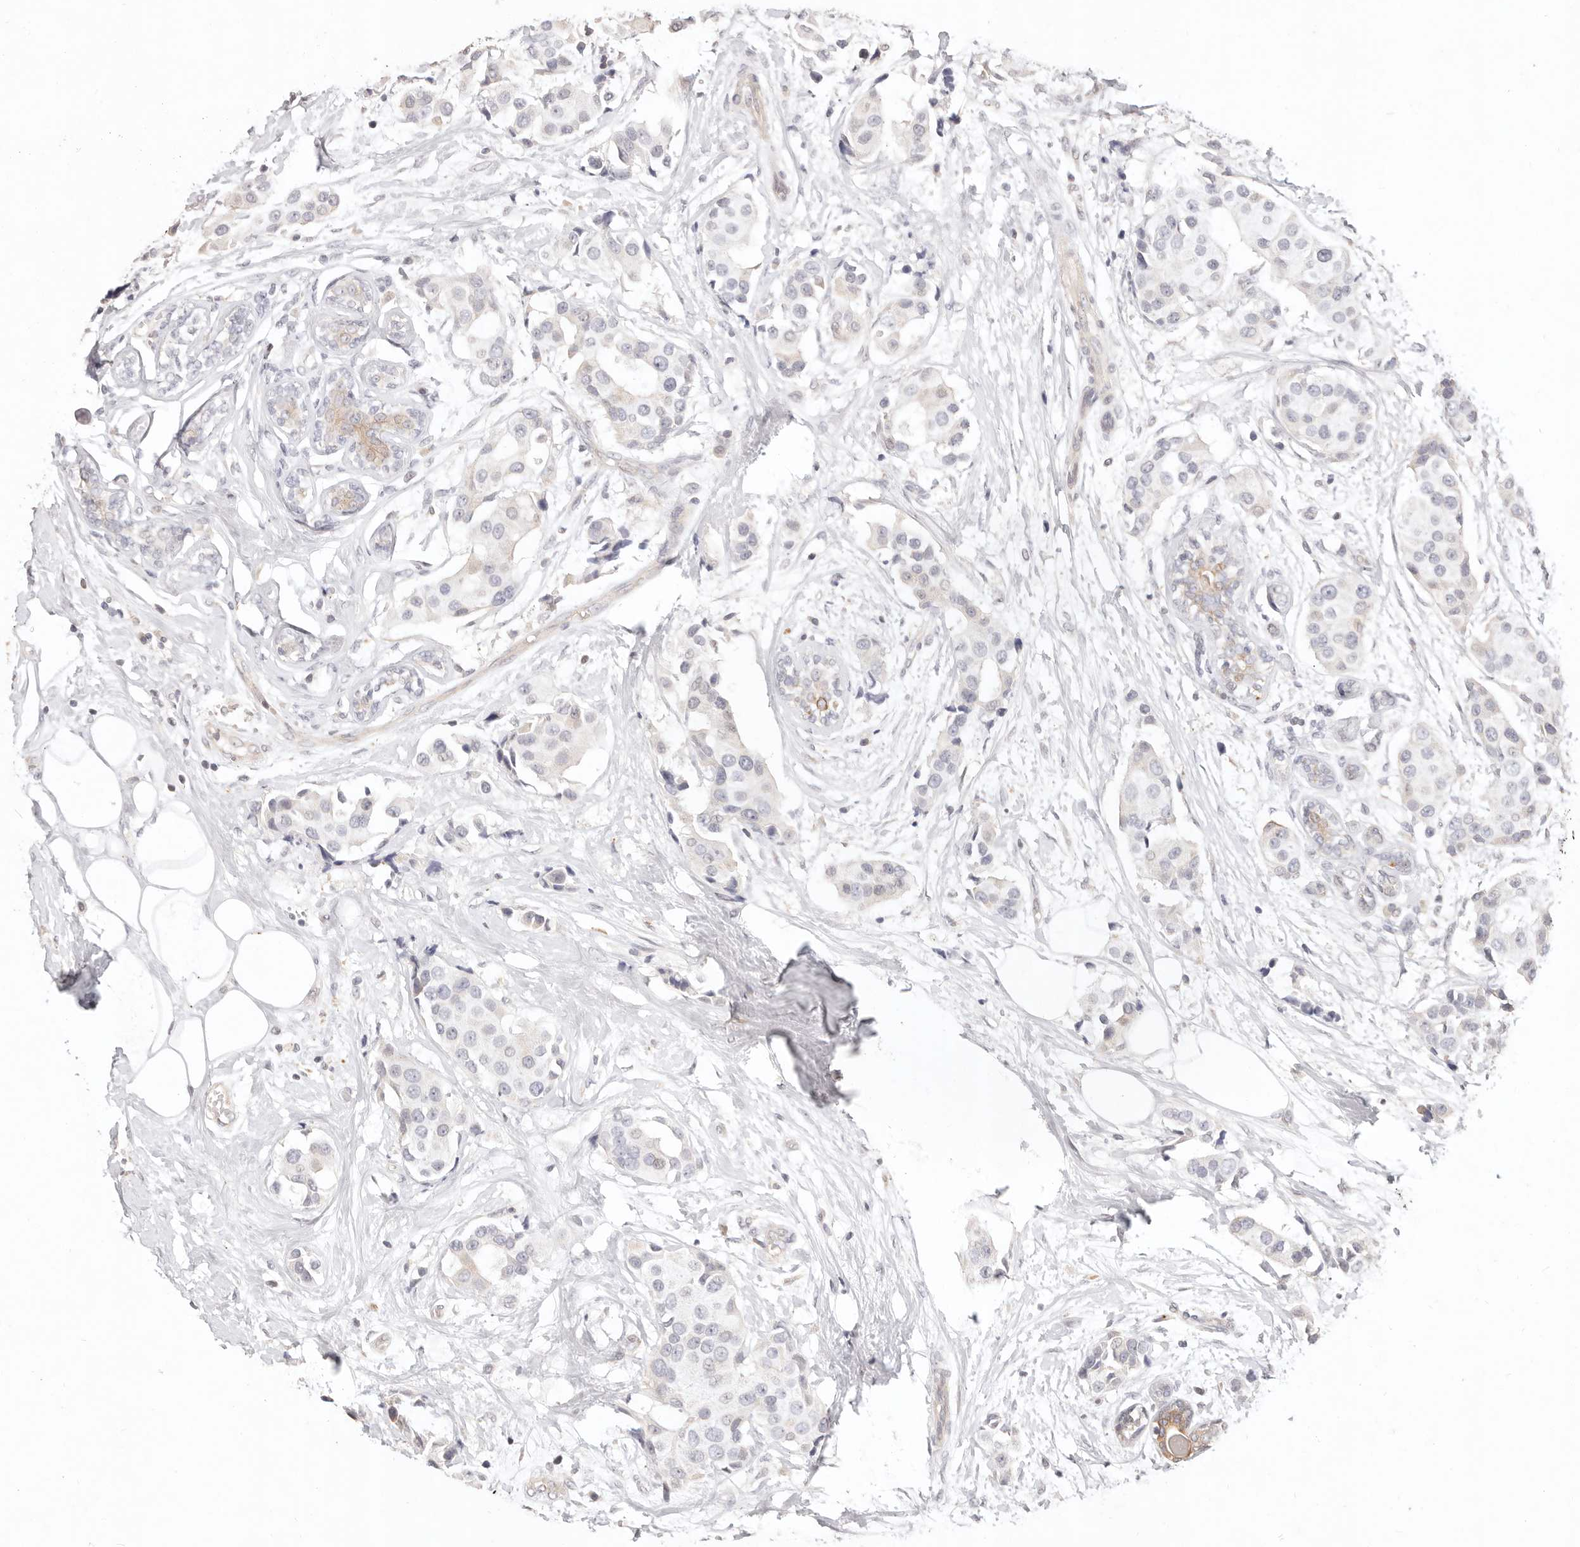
{"staining": {"intensity": "negative", "quantity": "none", "location": "none"}, "tissue": "breast cancer", "cell_type": "Tumor cells", "image_type": "cancer", "snomed": [{"axis": "morphology", "description": "Normal tissue, NOS"}, {"axis": "morphology", "description": "Duct carcinoma"}, {"axis": "topography", "description": "Breast"}], "caption": "Histopathology image shows no significant protein positivity in tumor cells of breast intraductal carcinoma.", "gene": "KIF9", "patient": {"sex": "female", "age": 39}}